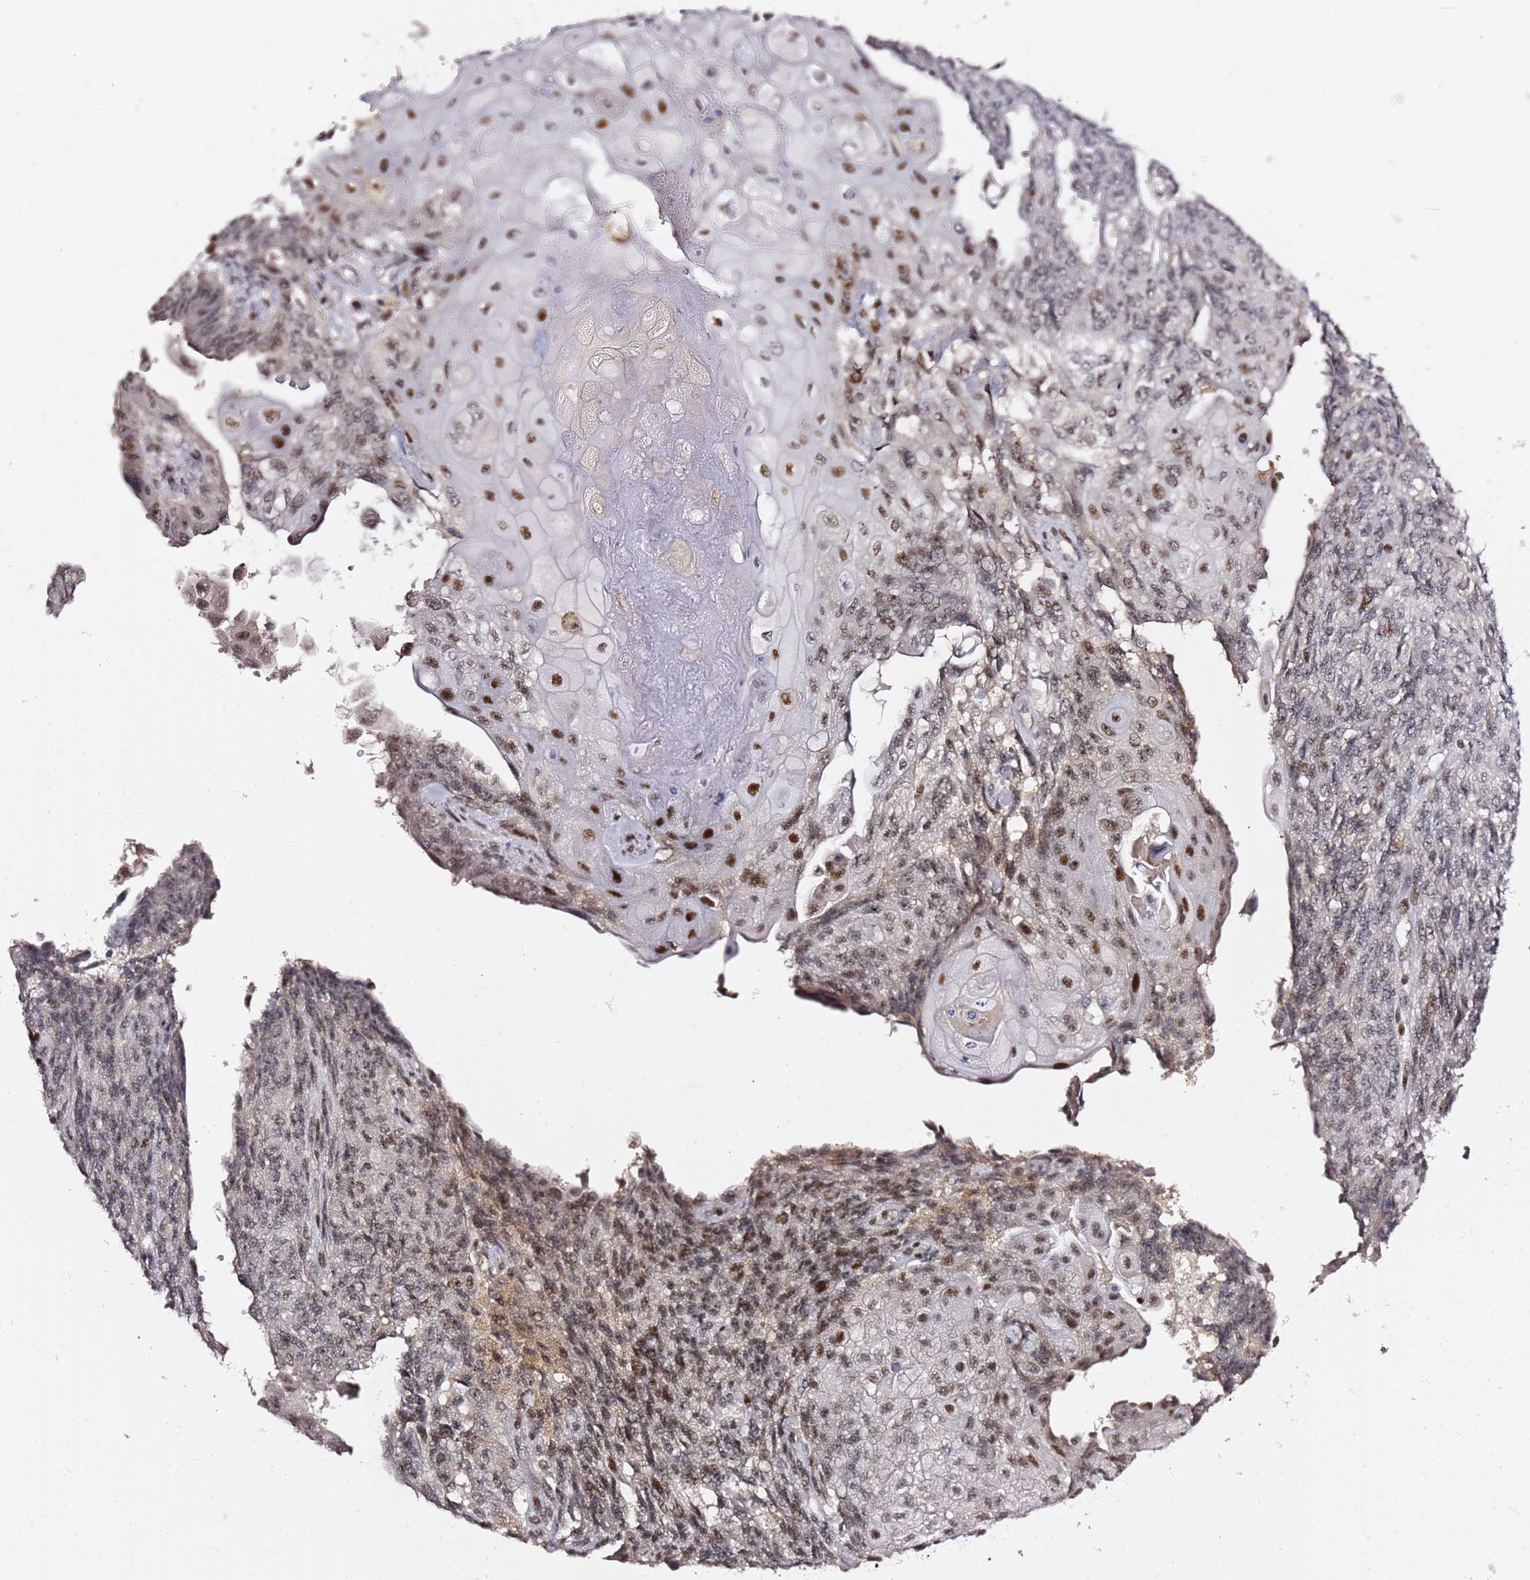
{"staining": {"intensity": "moderate", "quantity": "25%-75%", "location": "nuclear"}, "tissue": "endometrial cancer", "cell_type": "Tumor cells", "image_type": "cancer", "snomed": [{"axis": "morphology", "description": "Adenocarcinoma, NOS"}, {"axis": "topography", "description": "Endometrium"}], "caption": "Endometrial adenocarcinoma was stained to show a protein in brown. There is medium levels of moderate nuclear positivity in about 25%-75% of tumor cells.", "gene": "FCF1", "patient": {"sex": "female", "age": 32}}